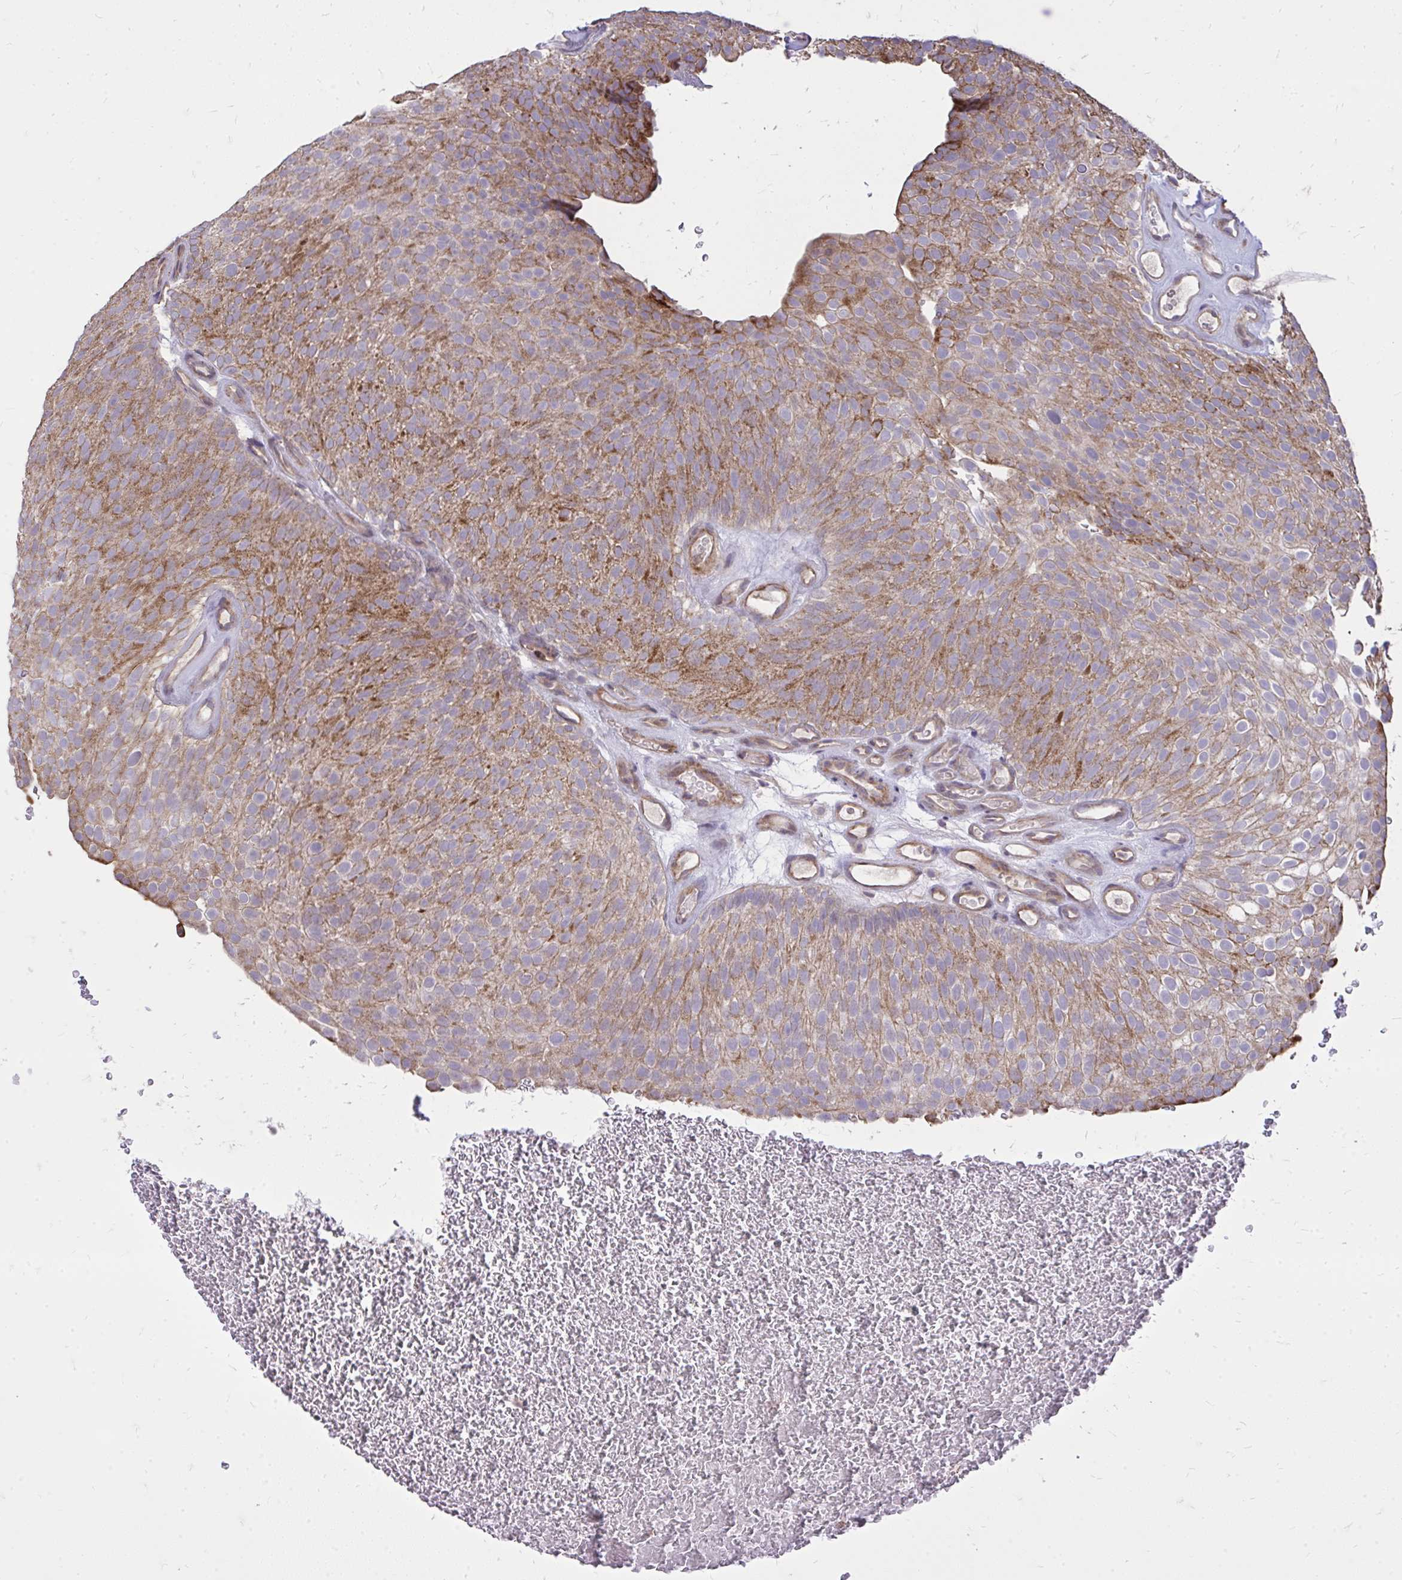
{"staining": {"intensity": "moderate", "quantity": ">75%", "location": "cytoplasmic/membranous"}, "tissue": "urothelial cancer", "cell_type": "Tumor cells", "image_type": "cancer", "snomed": [{"axis": "morphology", "description": "Urothelial carcinoma, Low grade"}, {"axis": "topography", "description": "Urinary bladder"}], "caption": "Urothelial carcinoma (low-grade) tissue demonstrates moderate cytoplasmic/membranous positivity in approximately >75% of tumor cells The protein of interest is stained brown, and the nuclei are stained in blue (DAB IHC with brightfield microscopy, high magnification).", "gene": "SLC7A5", "patient": {"sex": "male", "age": 78}}